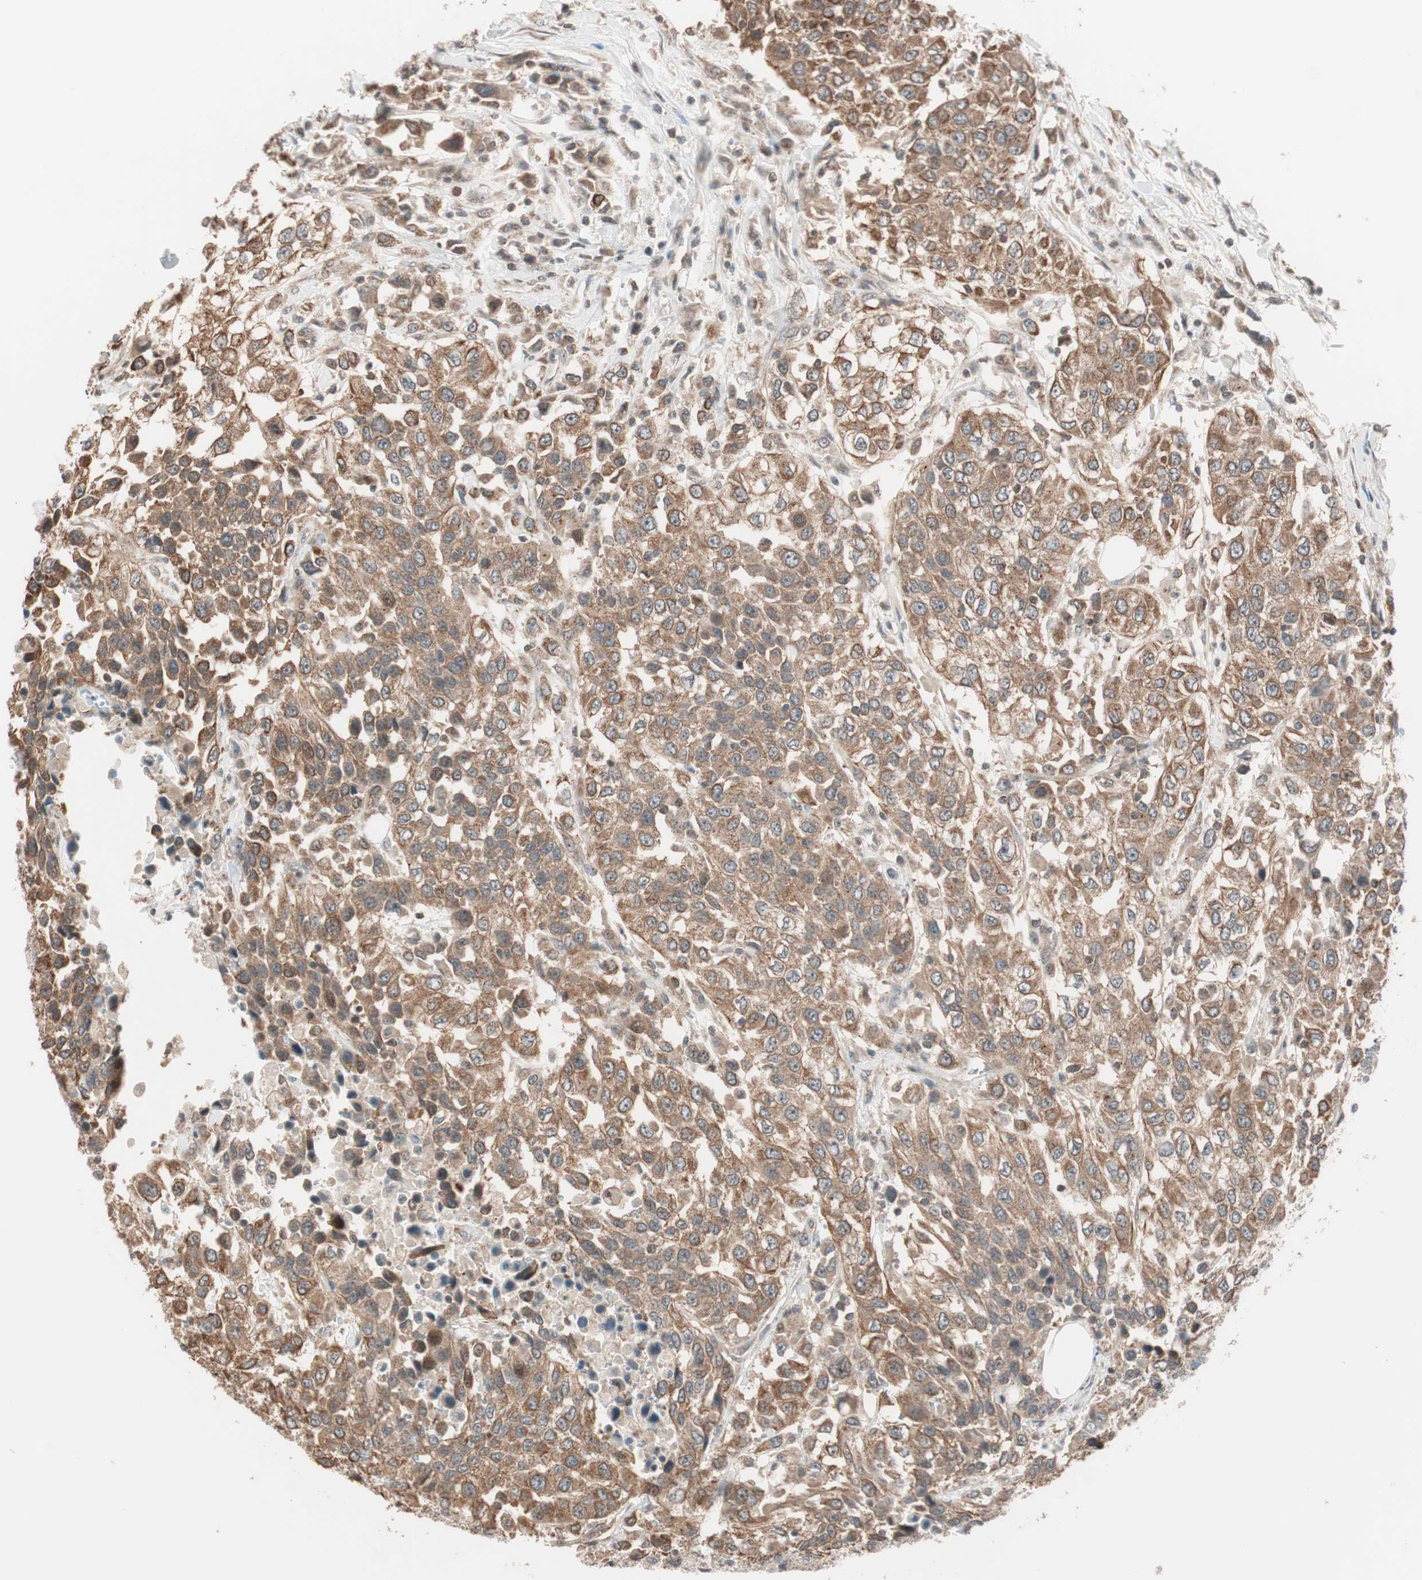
{"staining": {"intensity": "moderate", "quantity": ">75%", "location": "cytoplasmic/membranous"}, "tissue": "urothelial cancer", "cell_type": "Tumor cells", "image_type": "cancer", "snomed": [{"axis": "morphology", "description": "Urothelial carcinoma, High grade"}, {"axis": "topography", "description": "Urinary bladder"}], "caption": "About >75% of tumor cells in human urothelial carcinoma (high-grade) display moderate cytoplasmic/membranous protein positivity as visualized by brown immunohistochemical staining.", "gene": "FBXO5", "patient": {"sex": "female", "age": 80}}